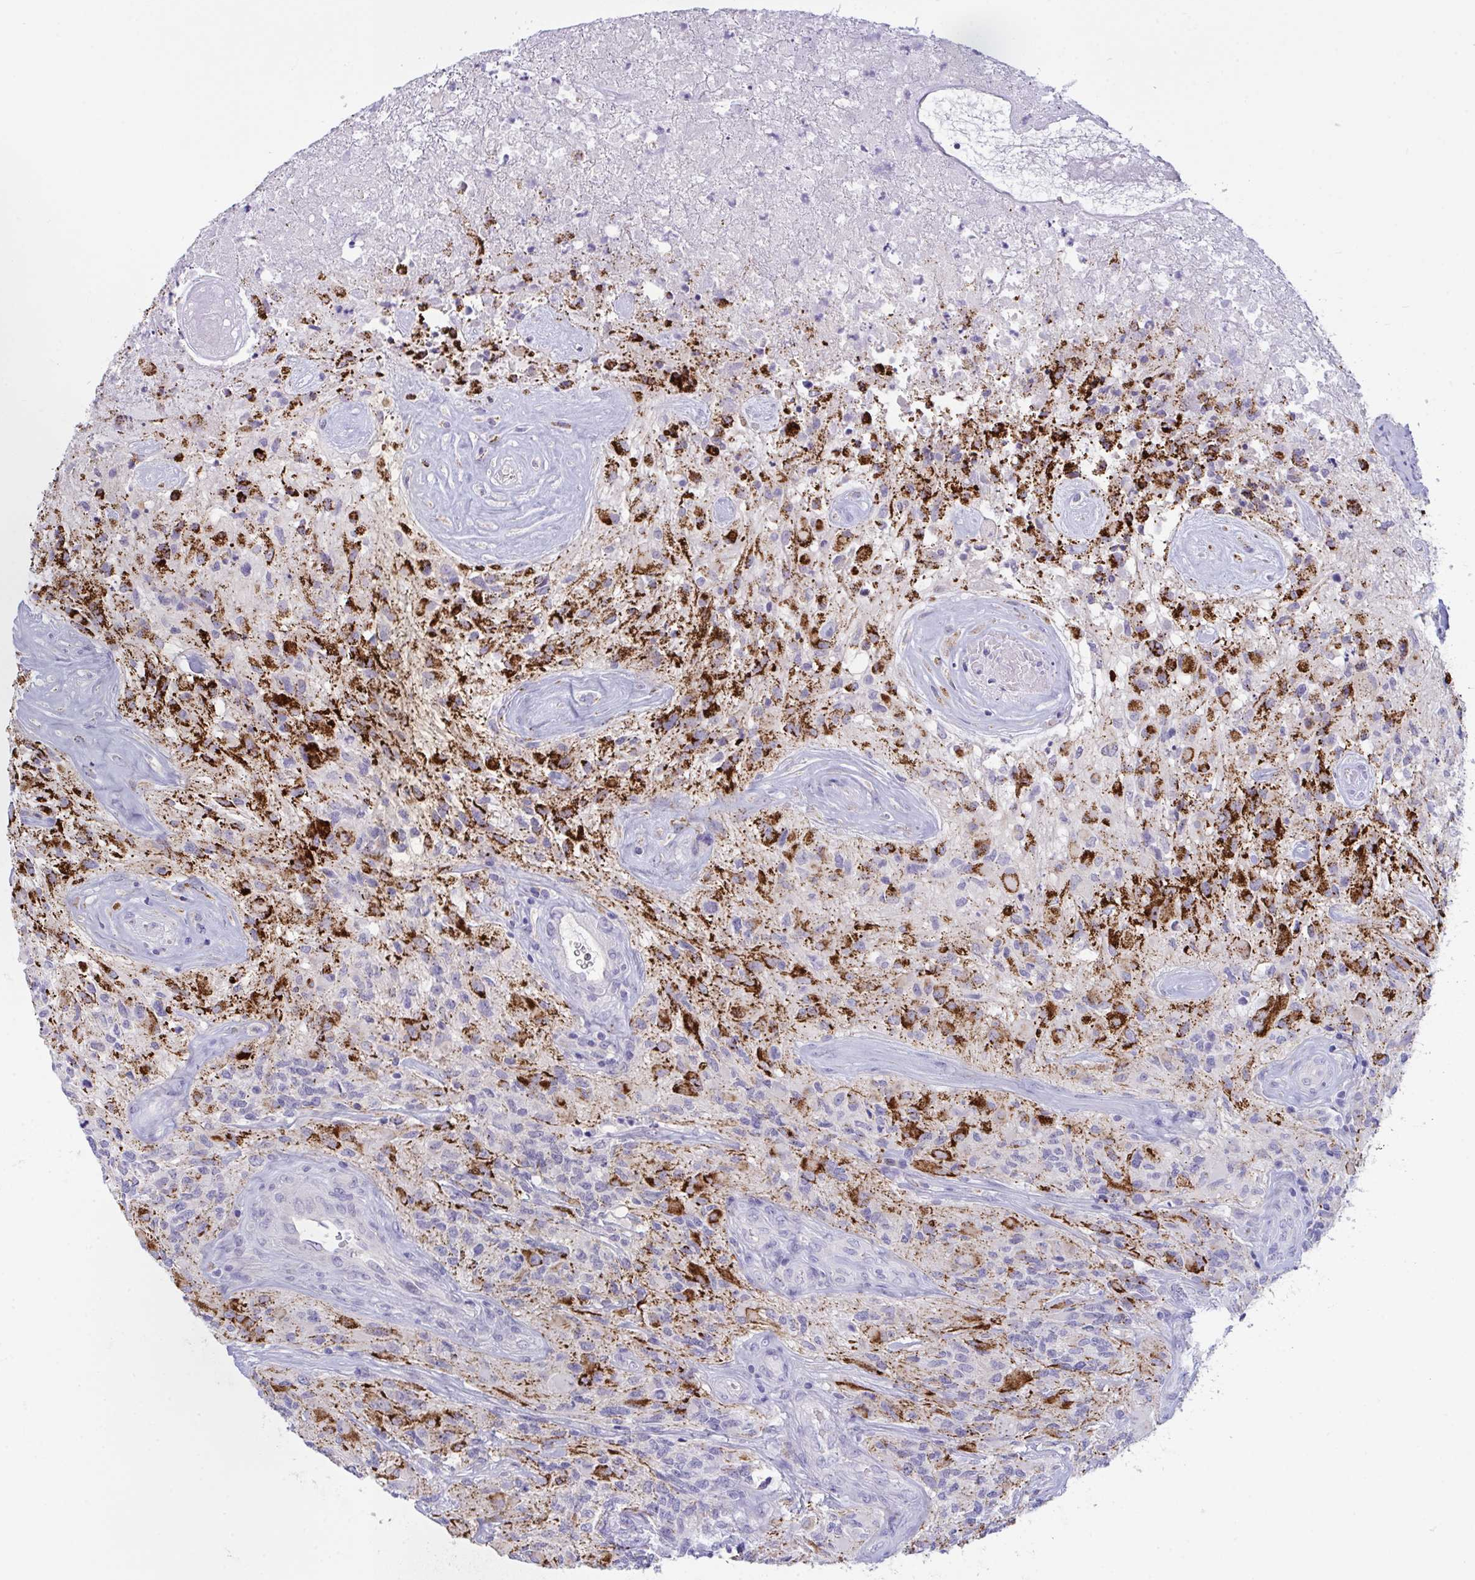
{"staining": {"intensity": "strong", "quantity": "25%-75%", "location": "cytoplasmic/membranous"}, "tissue": "glioma", "cell_type": "Tumor cells", "image_type": "cancer", "snomed": [{"axis": "morphology", "description": "Glioma, malignant, High grade"}, {"axis": "topography", "description": "Brain"}], "caption": "Immunohistochemical staining of glioma demonstrates strong cytoplasmic/membranous protein staining in about 25%-75% of tumor cells. (brown staining indicates protein expression, while blue staining denotes nuclei).", "gene": "SEMA6B", "patient": {"sex": "female", "age": 65}}